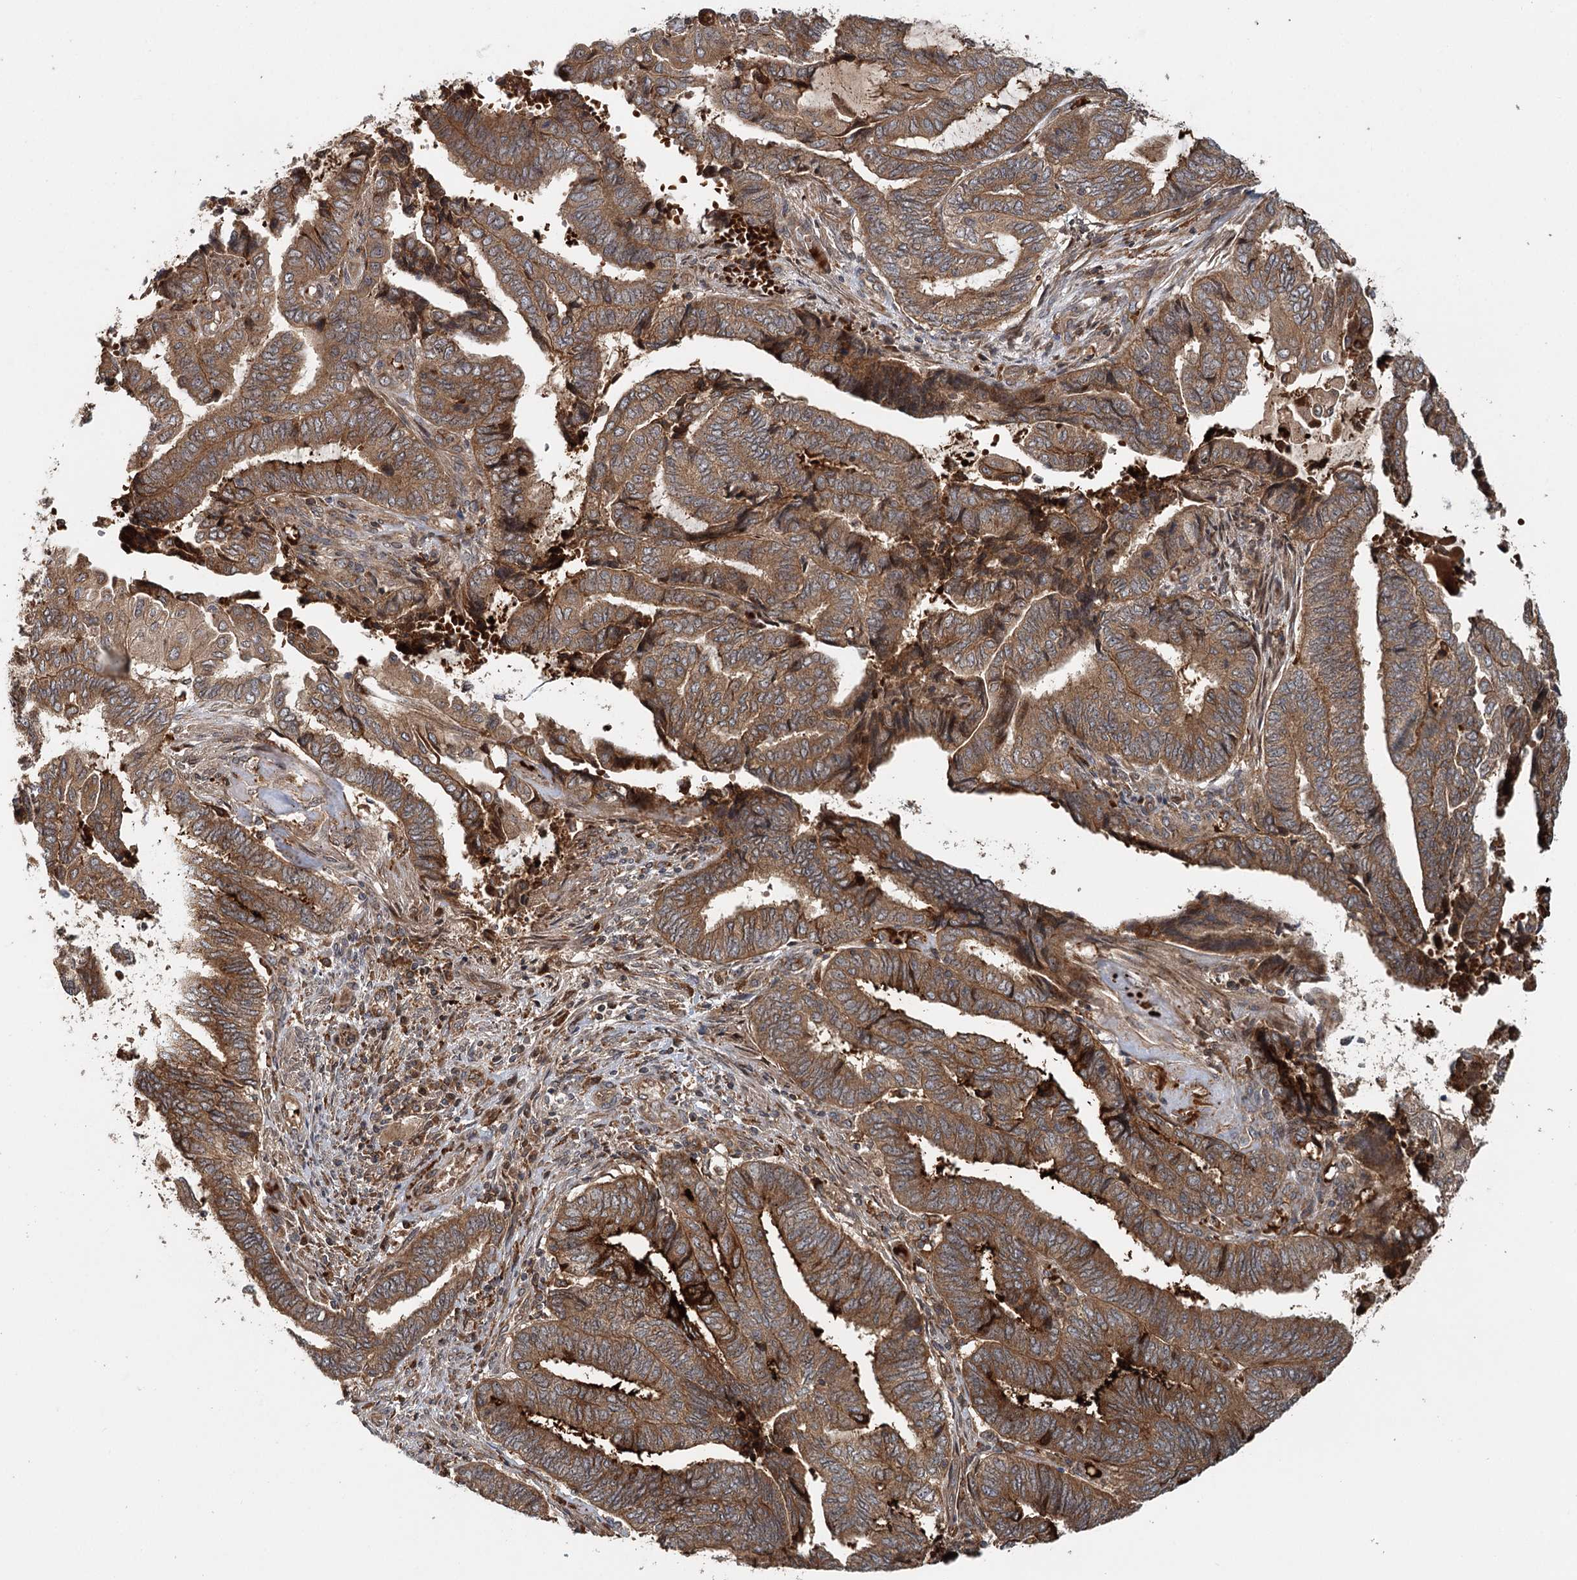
{"staining": {"intensity": "strong", "quantity": ">75%", "location": "cytoplasmic/membranous"}, "tissue": "endometrial cancer", "cell_type": "Tumor cells", "image_type": "cancer", "snomed": [{"axis": "morphology", "description": "Adenocarcinoma, NOS"}, {"axis": "topography", "description": "Uterus"}, {"axis": "topography", "description": "Endometrium"}], "caption": "High-power microscopy captured an IHC photomicrograph of adenocarcinoma (endometrial), revealing strong cytoplasmic/membranous expression in about >75% of tumor cells.", "gene": "RNF111", "patient": {"sex": "female", "age": 70}}